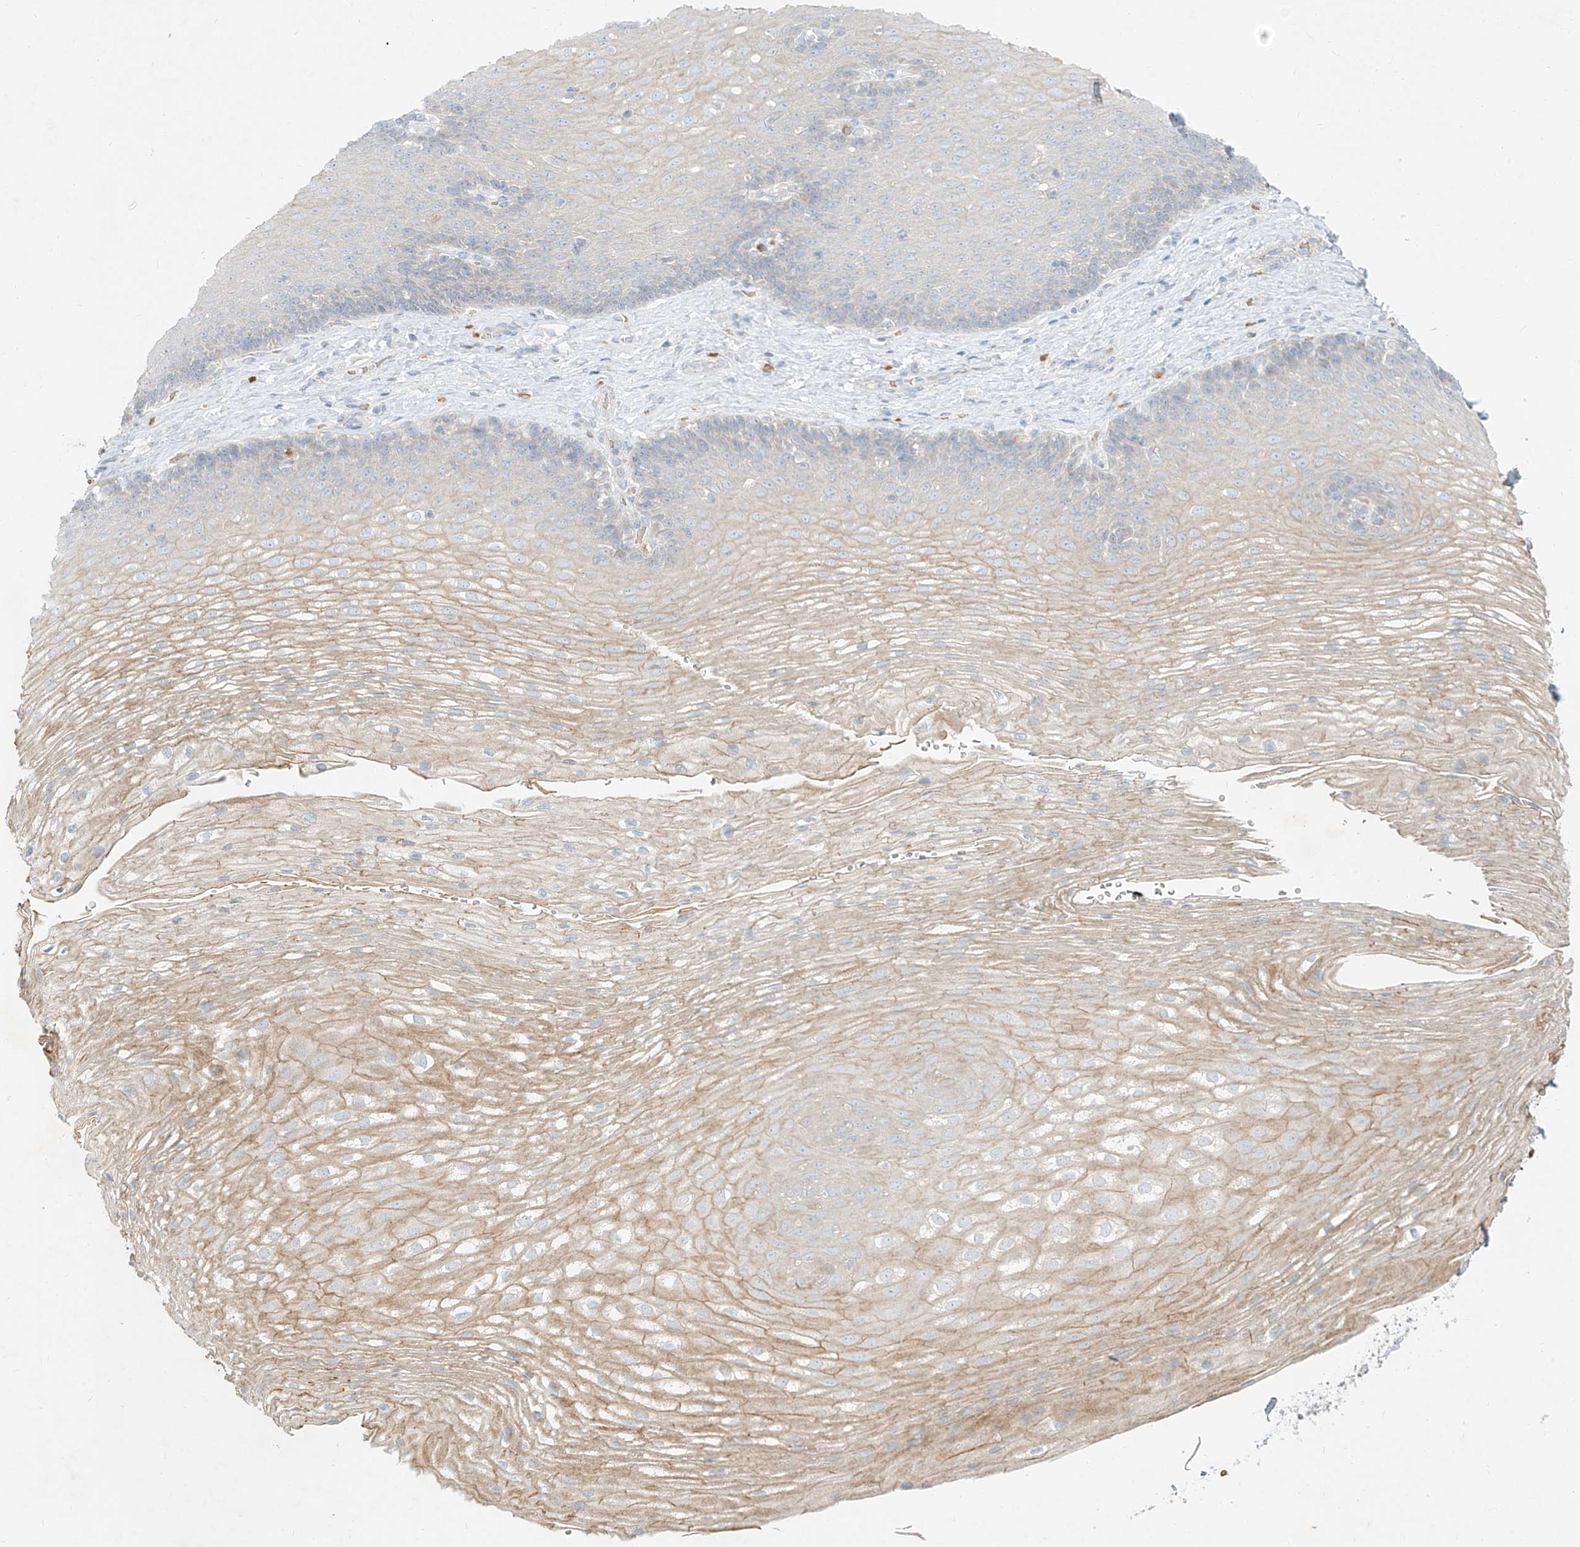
{"staining": {"intensity": "weak", "quantity": "25%-75%", "location": "cytoplasmic/membranous"}, "tissue": "esophagus", "cell_type": "Squamous epithelial cells", "image_type": "normal", "snomed": [{"axis": "morphology", "description": "Normal tissue, NOS"}, {"axis": "topography", "description": "Esophagus"}], "caption": "Immunohistochemistry micrograph of normal esophagus: human esophagus stained using IHC exhibits low levels of weak protein expression localized specifically in the cytoplasmic/membranous of squamous epithelial cells, appearing as a cytoplasmic/membranous brown color.", "gene": "SYTL3", "patient": {"sex": "female", "age": 66}}